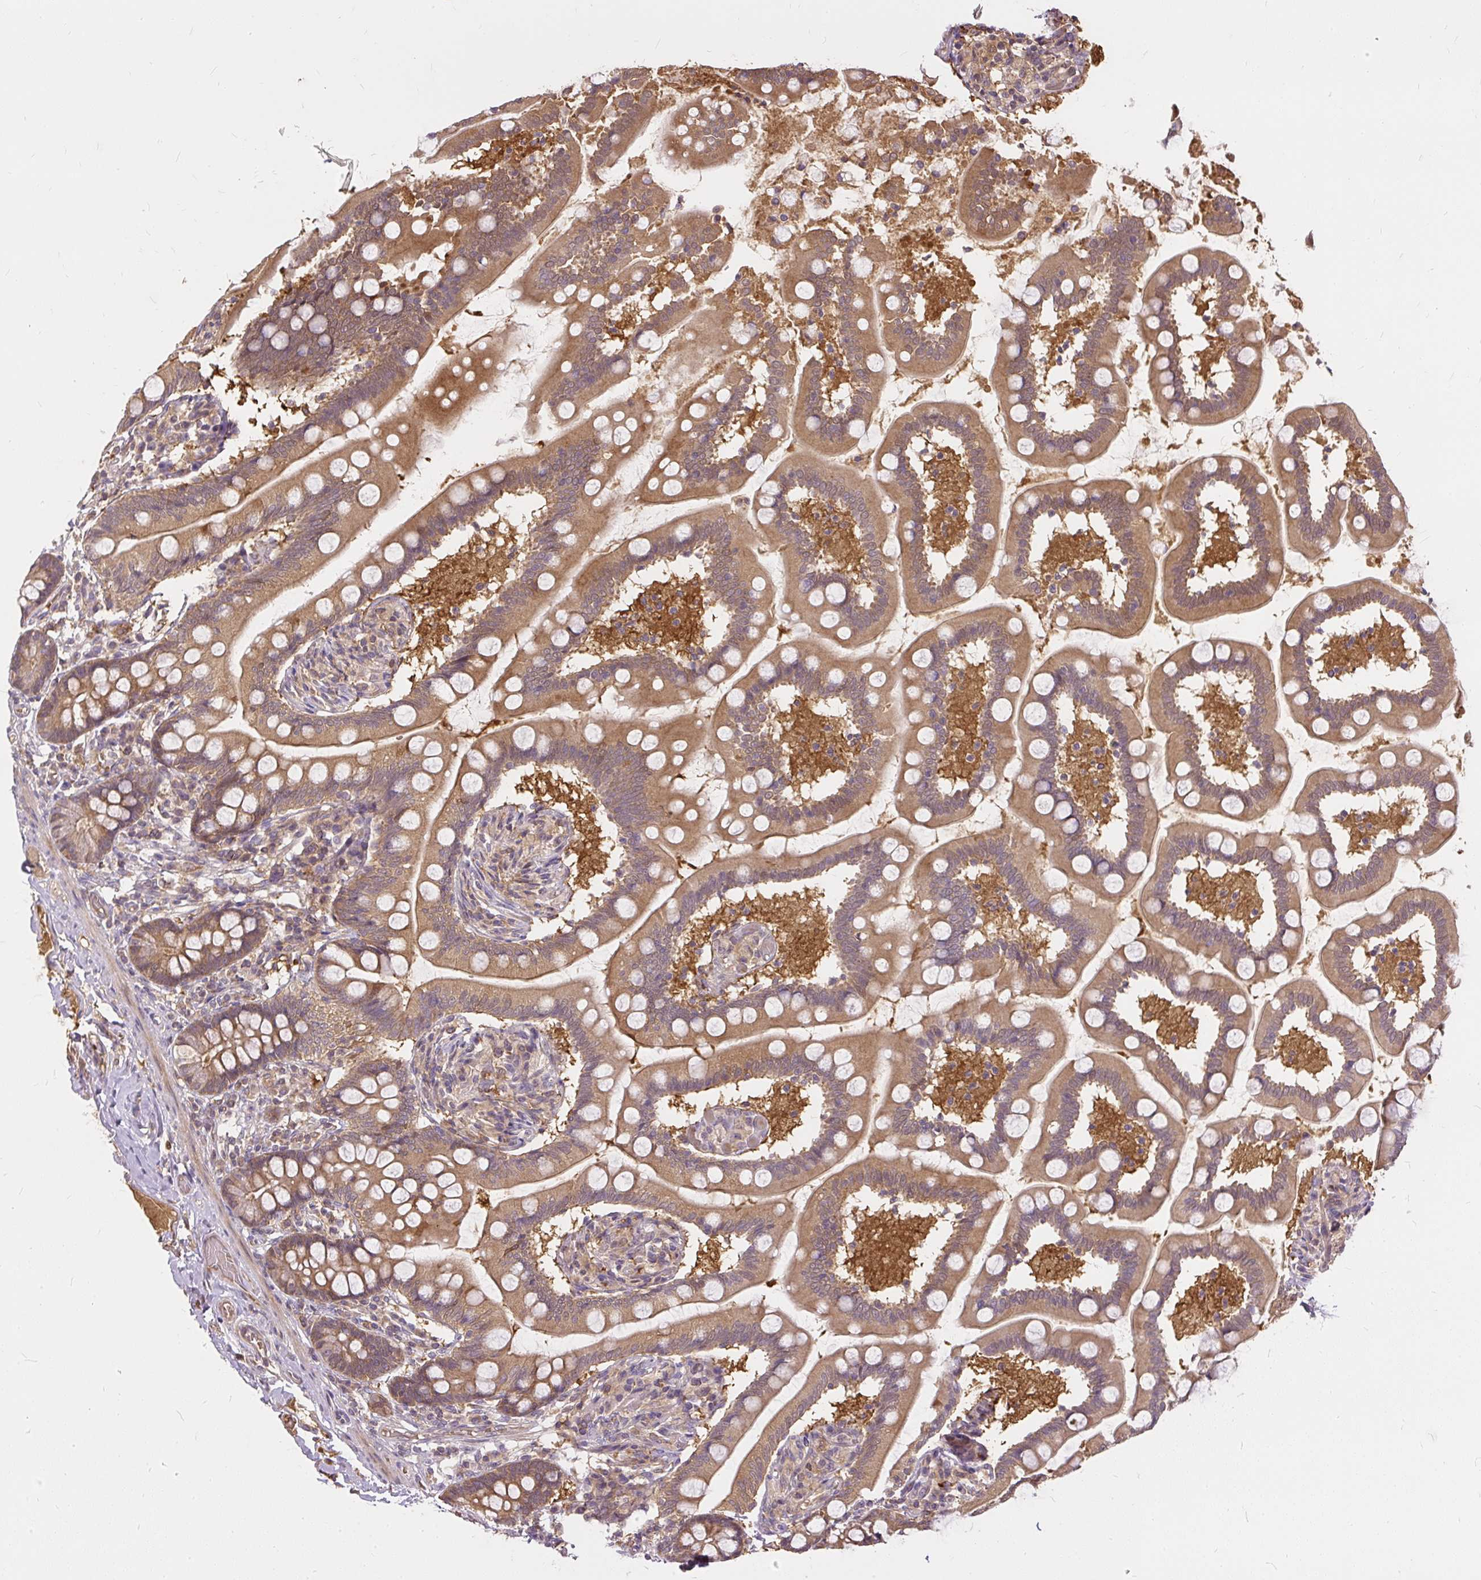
{"staining": {"intensity": "moderate", "quantity": ">75%", "location": "cytoplasmic/membranous"}, "tissue": "small intestine", "cell_type": "Glandular cells", "image_type": "normal", "snomed": [{"axis": "morphology", "description": "Normal tissue, NOS"}, {"axis": "topography", "description": "Small intestine"}], "caption": "There is medium levels of moderate cytoplasmic/membranous positivity in glandular cells of unremarkable small intestine, as demonstrated by immunohistochemical staining (brown color).", "gene": "AP5S1", "patient": {"sex": "female", "age": 64}}